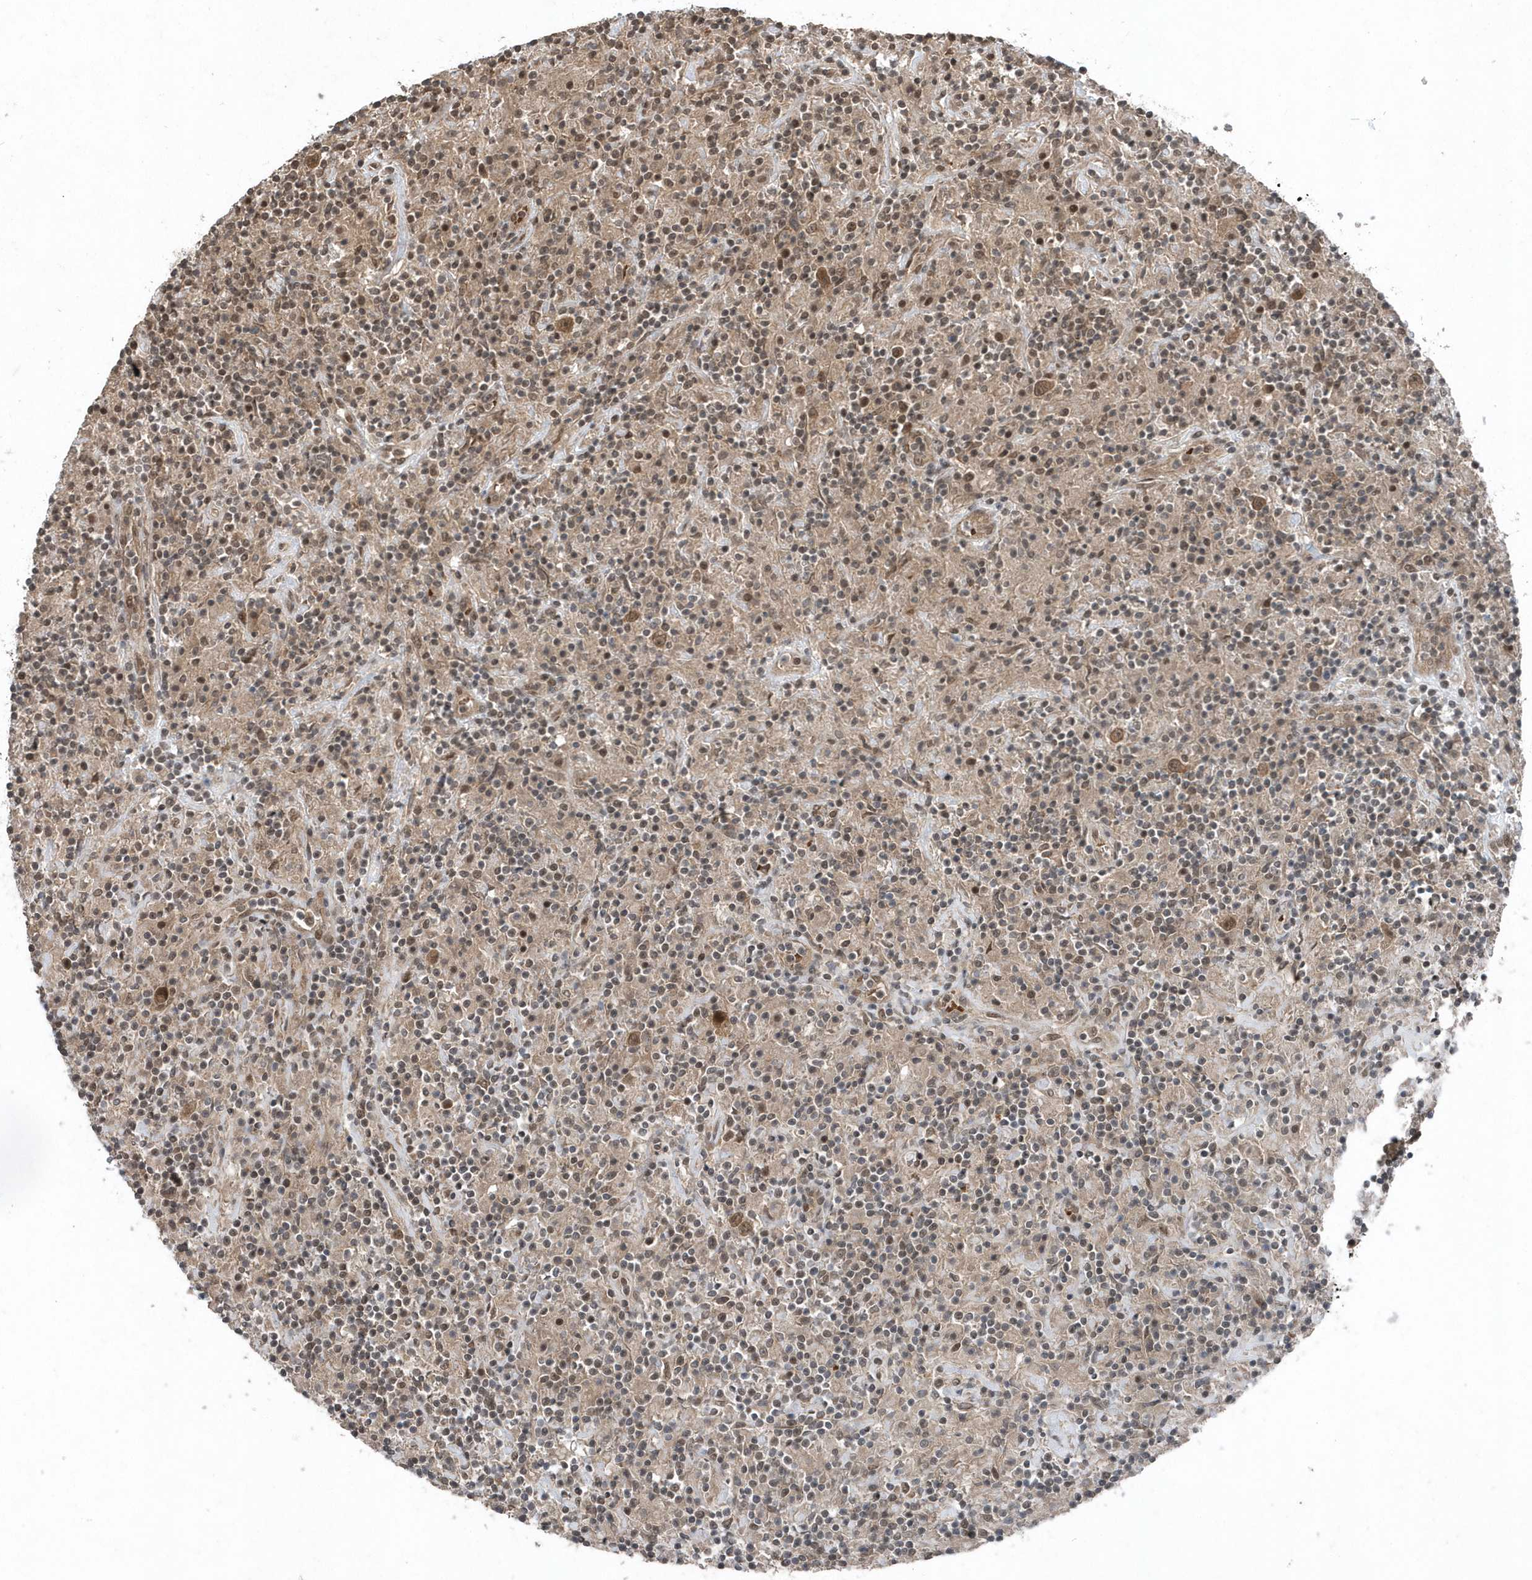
{"staining": {"intensity": "moderate", "quantity": ">75%", "location": "cytoplasmic/membranous,nuclear"}, "tissue": "lymphoma", "cell_type": "Tumor cells", "image_type": "cancer", "snomed": [{"axis": "morphology", "description": "Hodgkin's disease, NOS"}, {"axis": "topography", "description": "Lymph node"}], "caption": "This is a histology image of immunohistochemistry staining of lymphoma, which shows moderate positivity in the cytoplasmic/membranous and nuclear of tumor cells.", "gene": "QTRT2", "patient": {"sex": "male", "age": 70}}